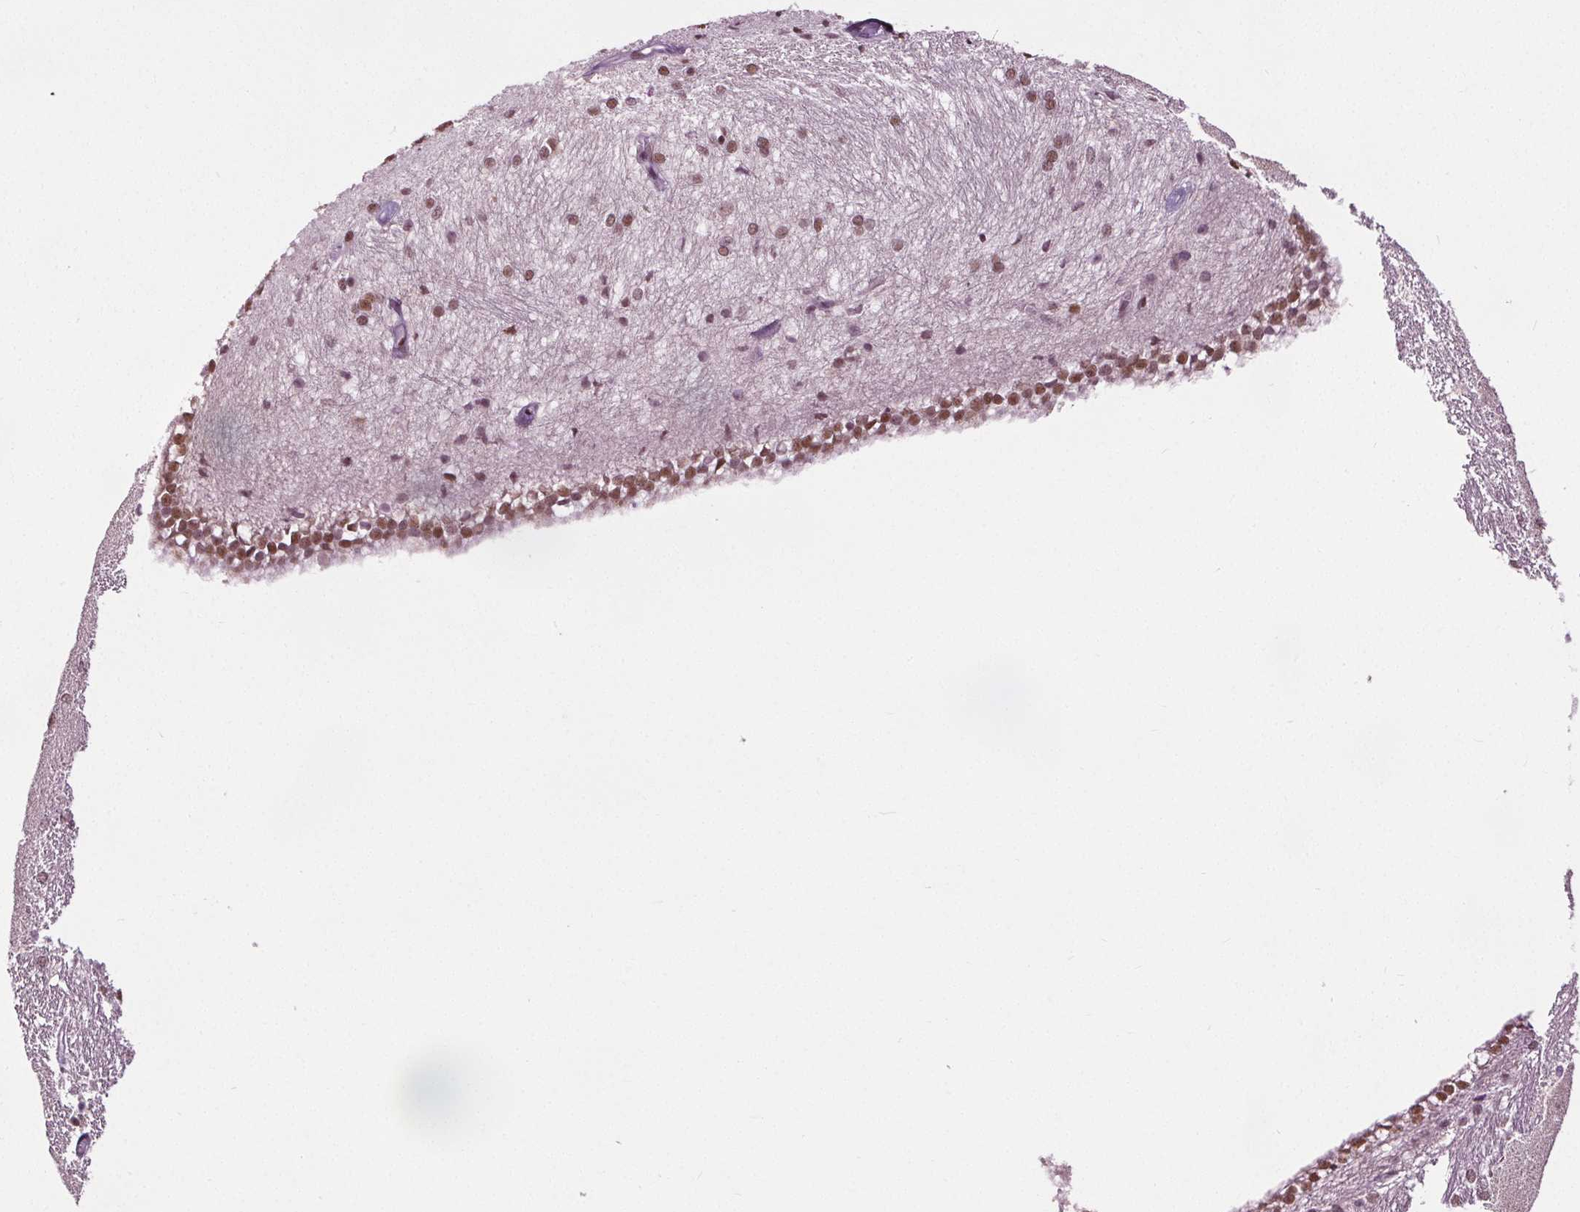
{"staining": {"intensity": "moderate", "quantity": ">75%", "location": "nuclear"}, "tissue": "hippocampus", "cell_type": "Glial cells", "image_type": "normal", "snomed": [{"axis": "morphology", "description": "Normal tissue, NOS"}, {"axis": "topography", "description": "Cerebral cortex"}, {"axis": "topography", "description": "Hippocampus"}], "caption": "Human hippocampus stained with a brown dye reveals moderate nuclear positive positivity in approximately >75% of glial cells.", "gene": "IWS1", "patient": {"sex": "female", "age": 19}}